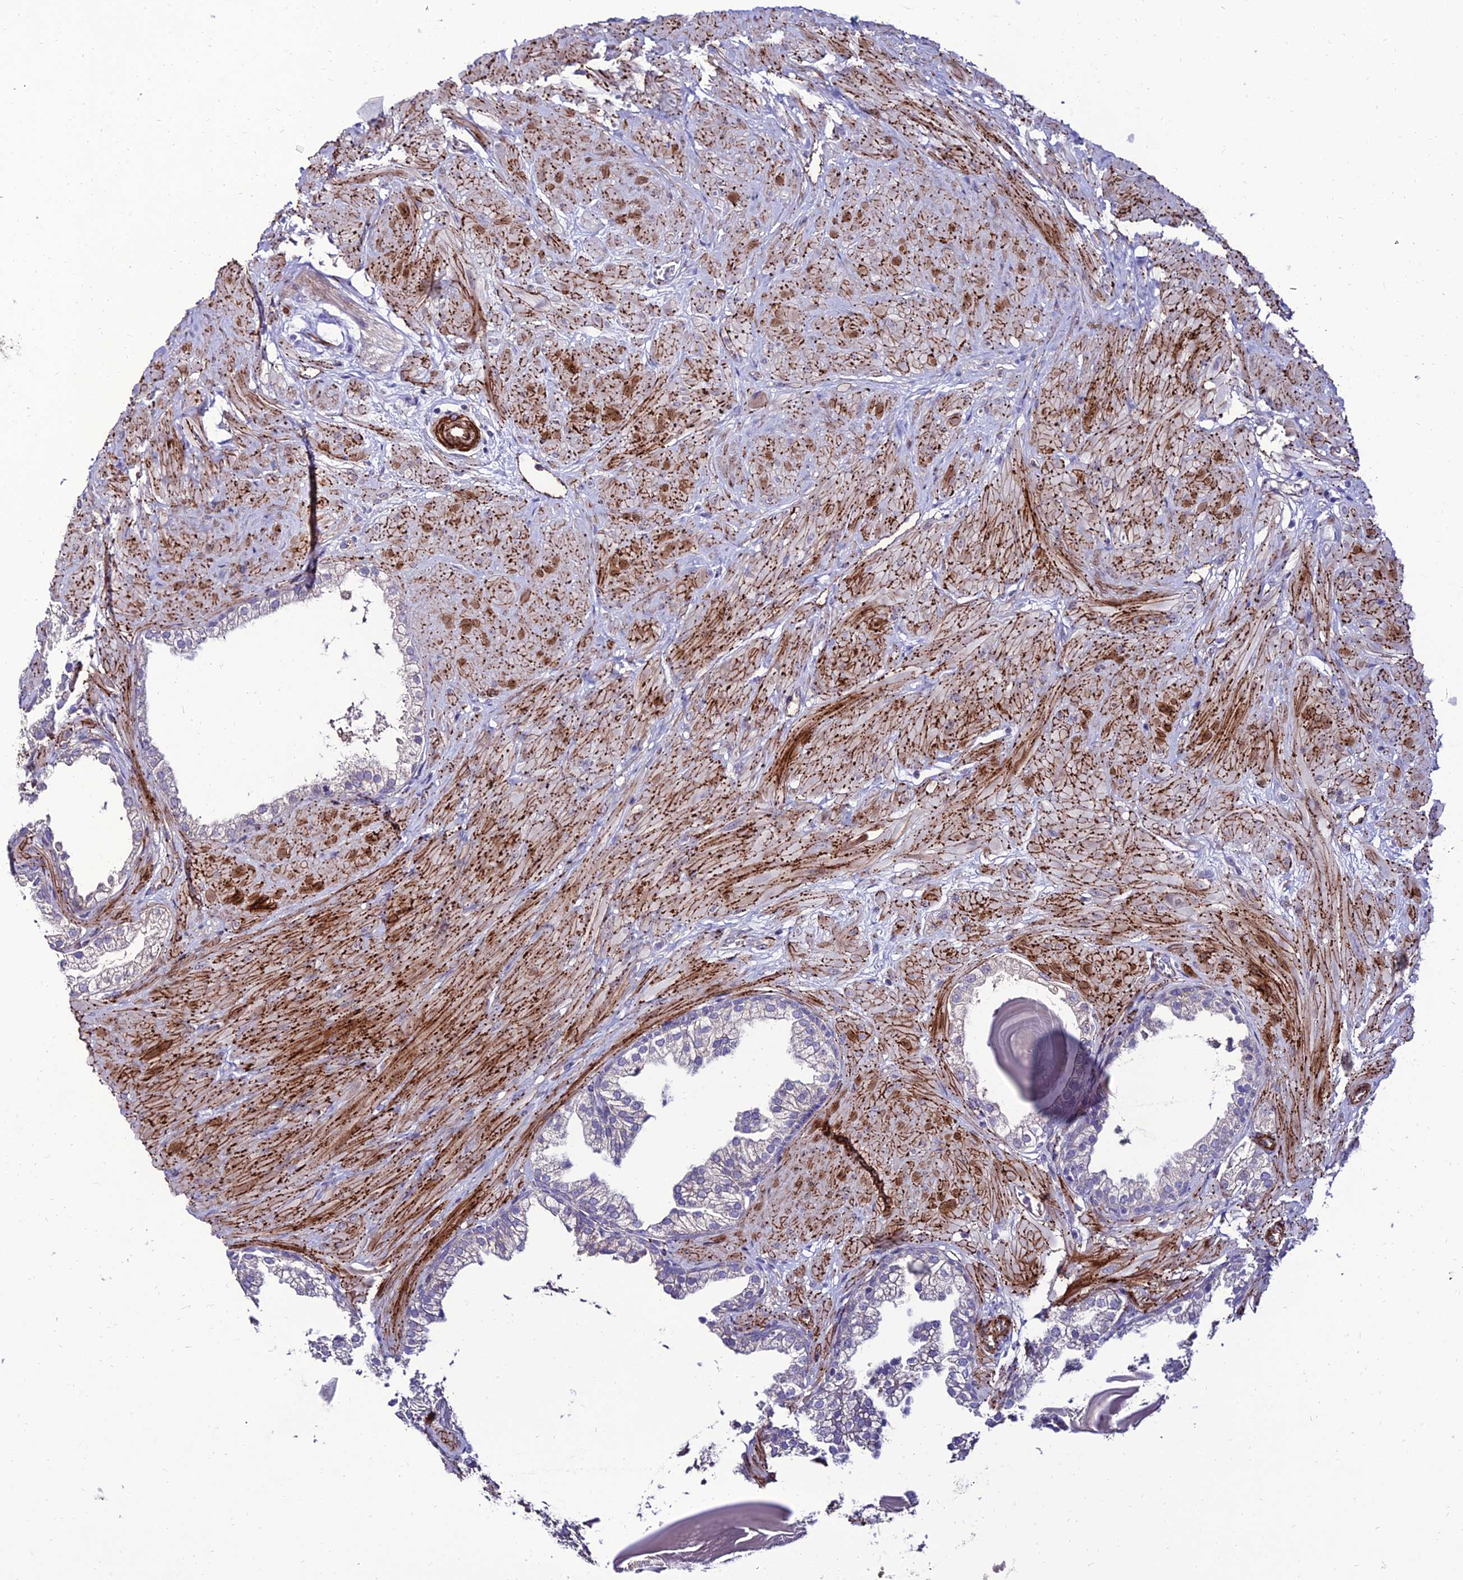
{"staining": {"intensity": "negative", "quantity": "none", "location": "none"}, "tissue": "prostate", "cell_type": "Glandular cells", "image_type": "normal", "snomed": [{"axis": "morphology", "description": "Normal tissue, NOS"}, {"axis": "topography", "description": "Prostate"}], "caption": "Immunohistochemical staining of unremarkable human prostate reveals no significant staining in glandular cells. The staining is performed using DAB (3,3'-diaminobenzidine) brown chromogen with nuclei counter-stained in using hematoxylin.", "gene": "ALDH3B2", "patient": {"sex": "male", "age": 48}}